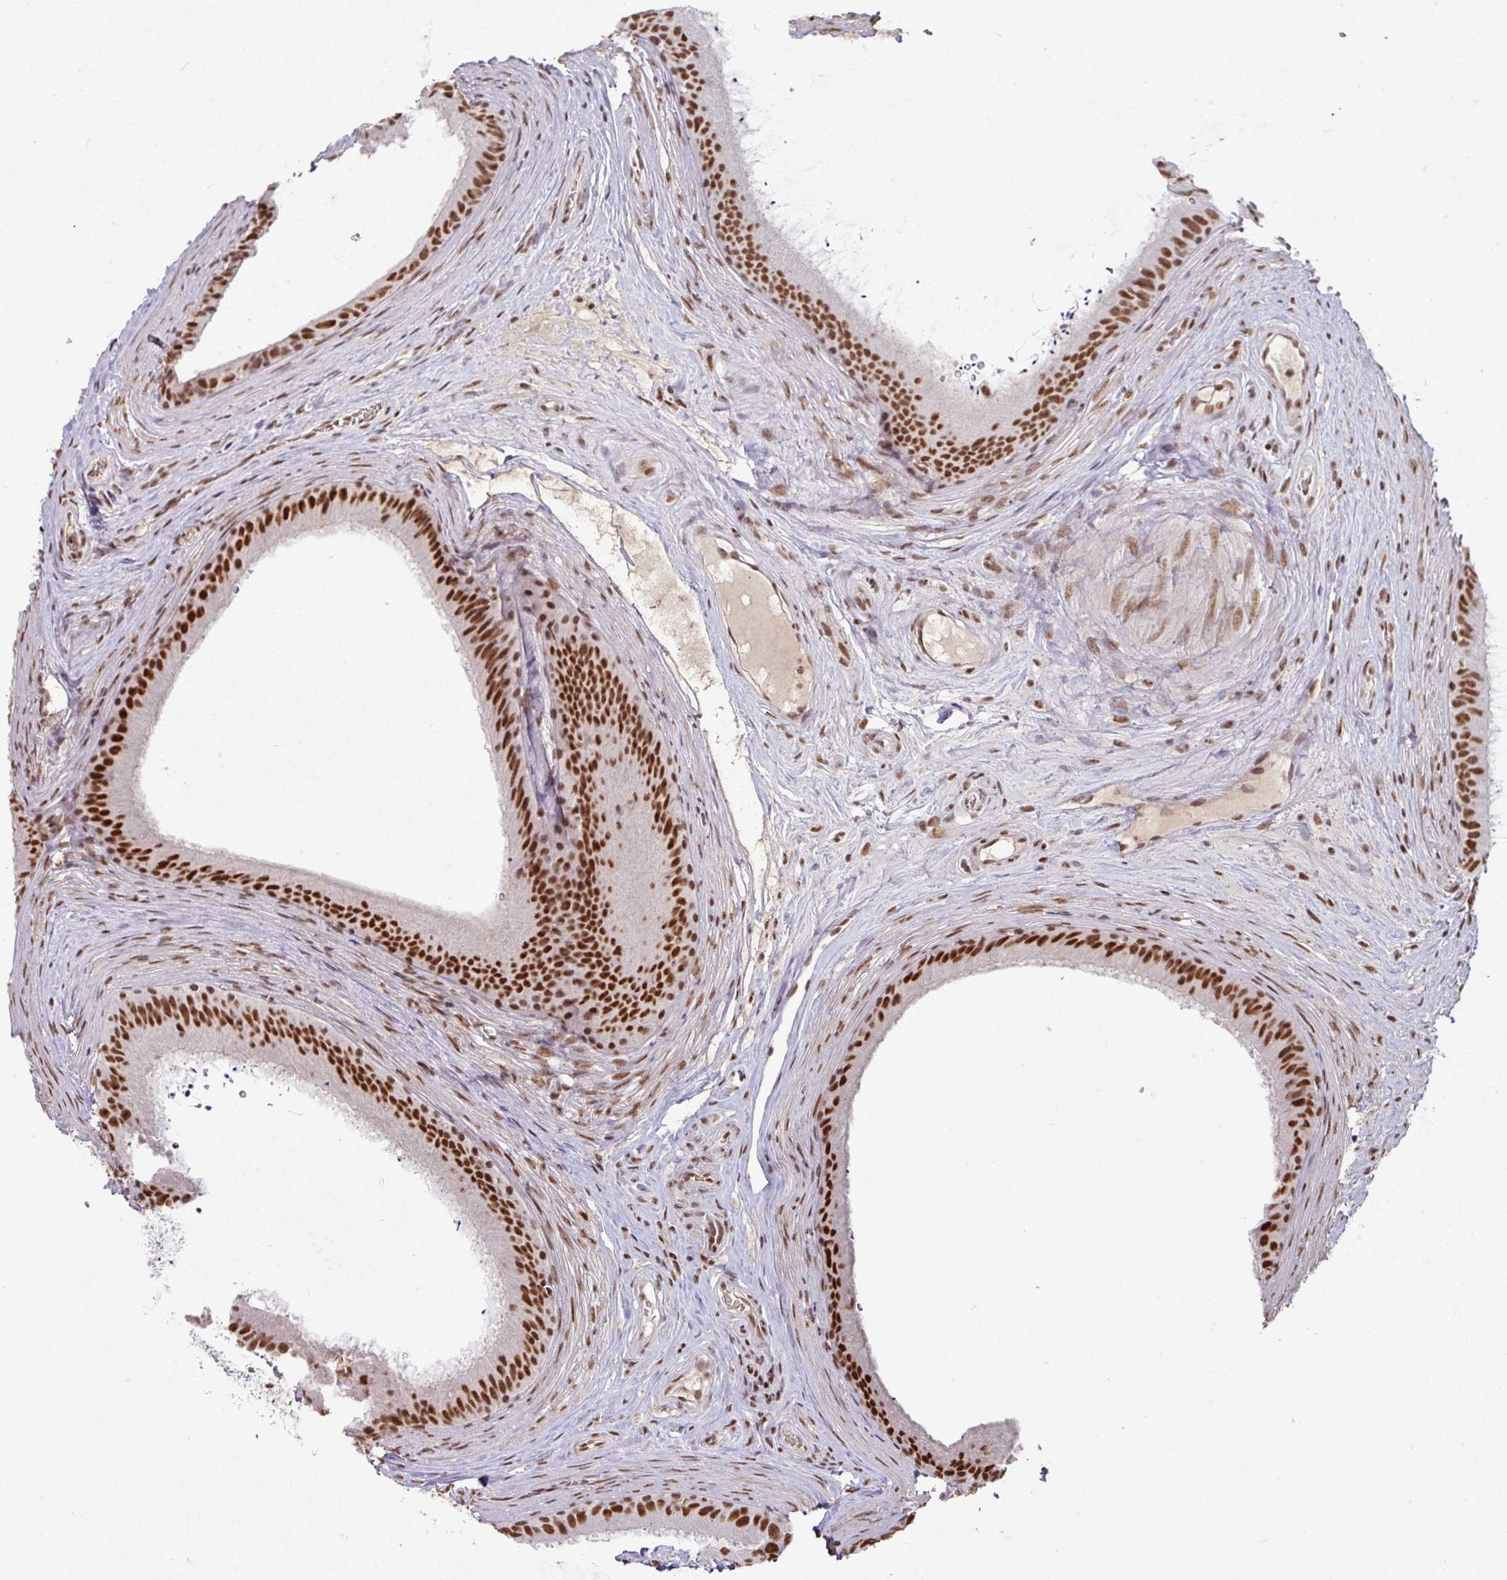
{"staining": {"intensity": "strong", "quantity": ">75%", "location": "nuclear"}, "tissue": "epididymis", "cell_type": "Glandular cells", "image_type": "normal", "snomed": [{"axis": "morphology", "description": "Normal tissue, NOS"}, {"axis": "topography", "description": "Testis"}, {"axis": "topography", "description": "Epididymis"}], "caption": "Protein expression analysis of normal human epididymis reveals strong nuclear expression in about >75% of glandular cells. The staining was performed using DAB to visualize the protein expression in brown, while the nuclei were stained in blue with hematoxylin (Magnification: 20x).", "gene": "TDG", "patient": {"sex": "male", "age": 41}}